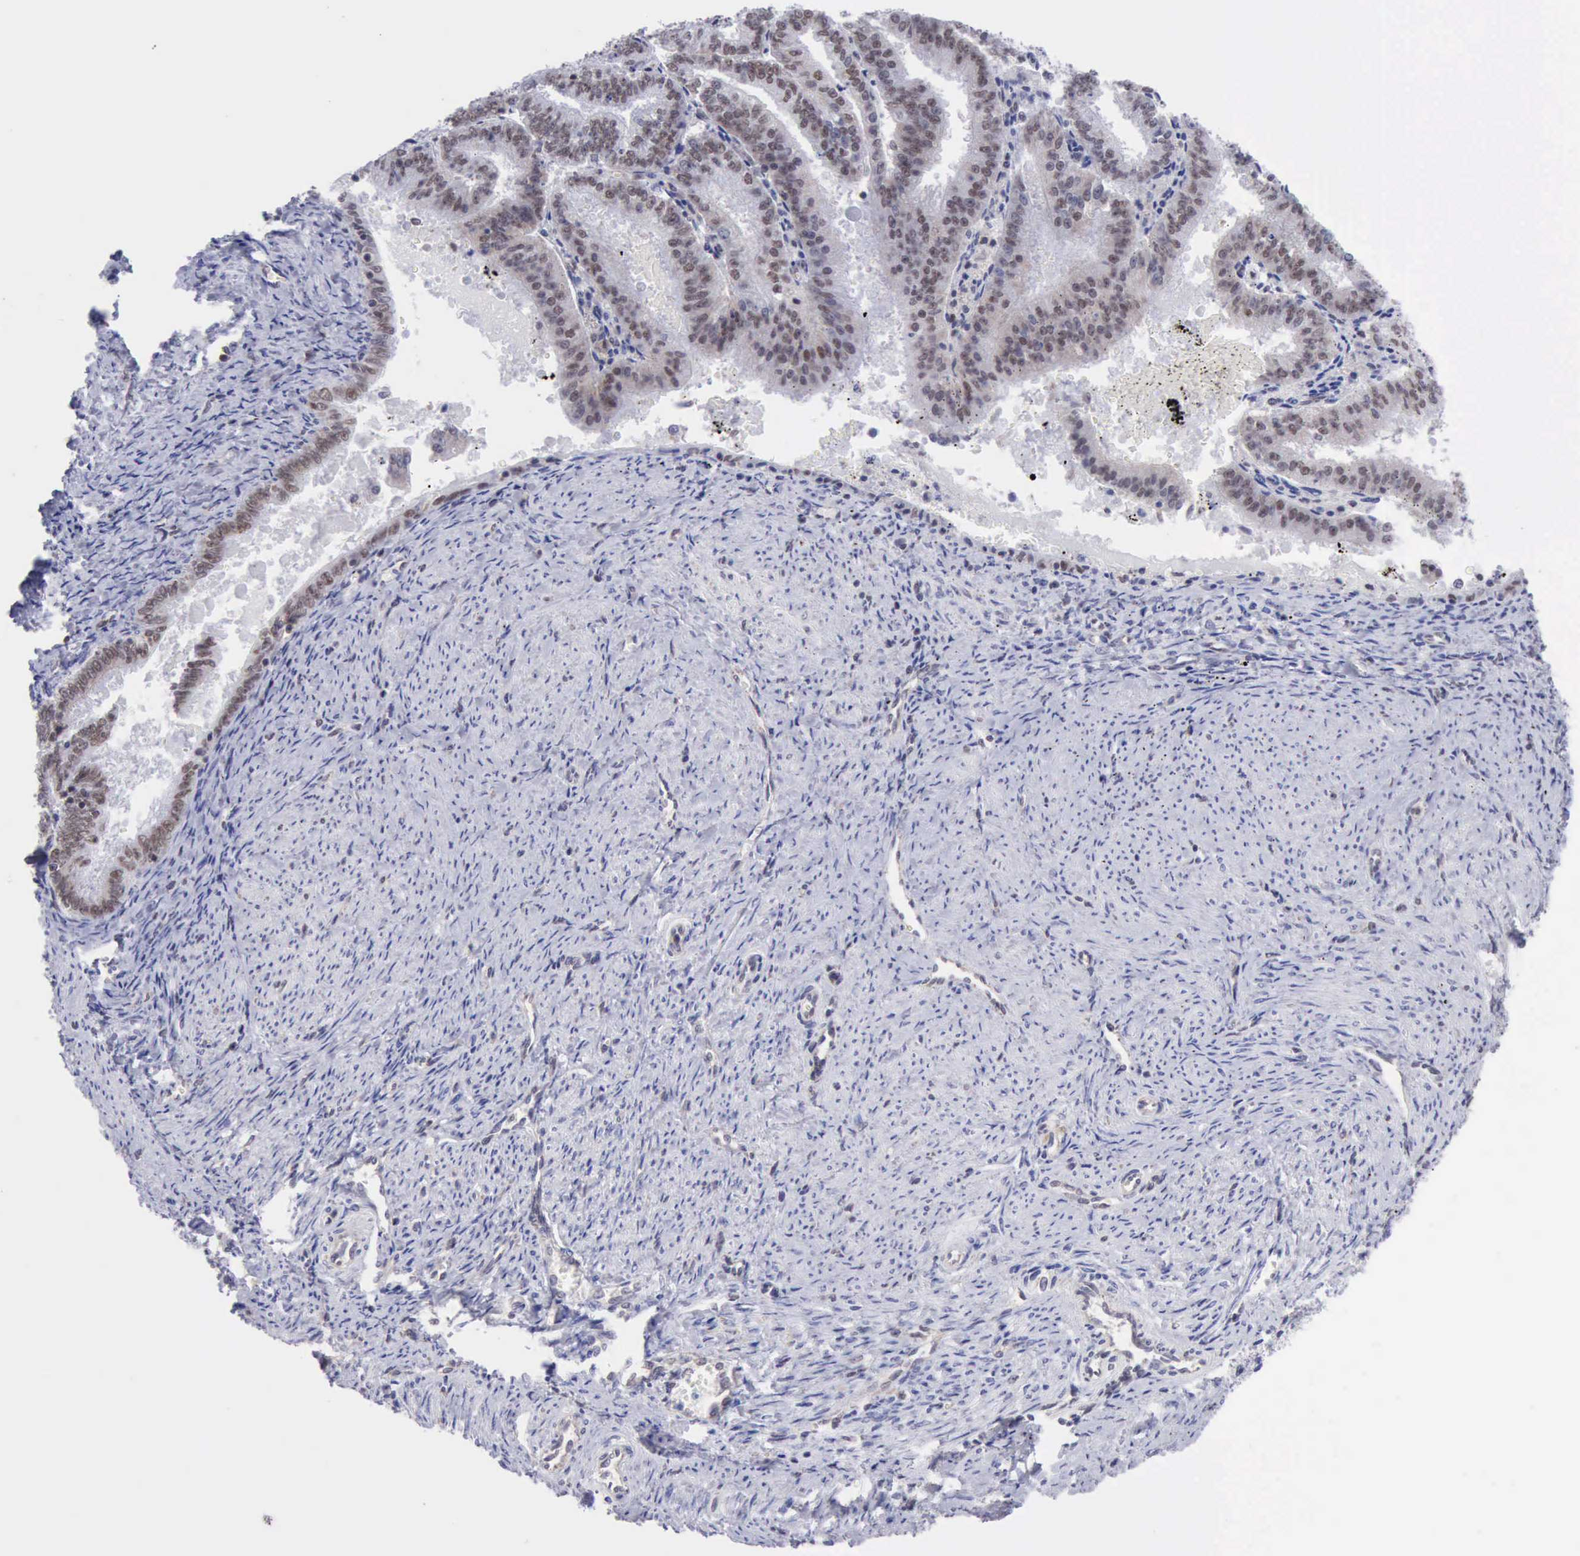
{"staining": {"intensity": "moderate", "quantity": "25%-75%", "location": "nuclear"}, "tissue": "endometrial cancer", "cell_type": "Tumor cells", "image_type": "cancer", "snomed": [{"axis": "morphology", "description": "Adenocarcinoma, NOS"}, {"axis": "topography", "description": "Endometrium"}], "caption": "Adenocarcinoma (endometrial) was stained to show a protein in brown. There is medium levels of moderate nuclear staining in approximately 25%-75% of tumor cells. The staining is performed using DAB (3,3'-diaminobenzidine) brown chromogen to label protein expression. The nuclei are counter-stained blue using hematoxylin.", "gene": "ERCC4", "patient": {"sex": "female", "age": 66}}